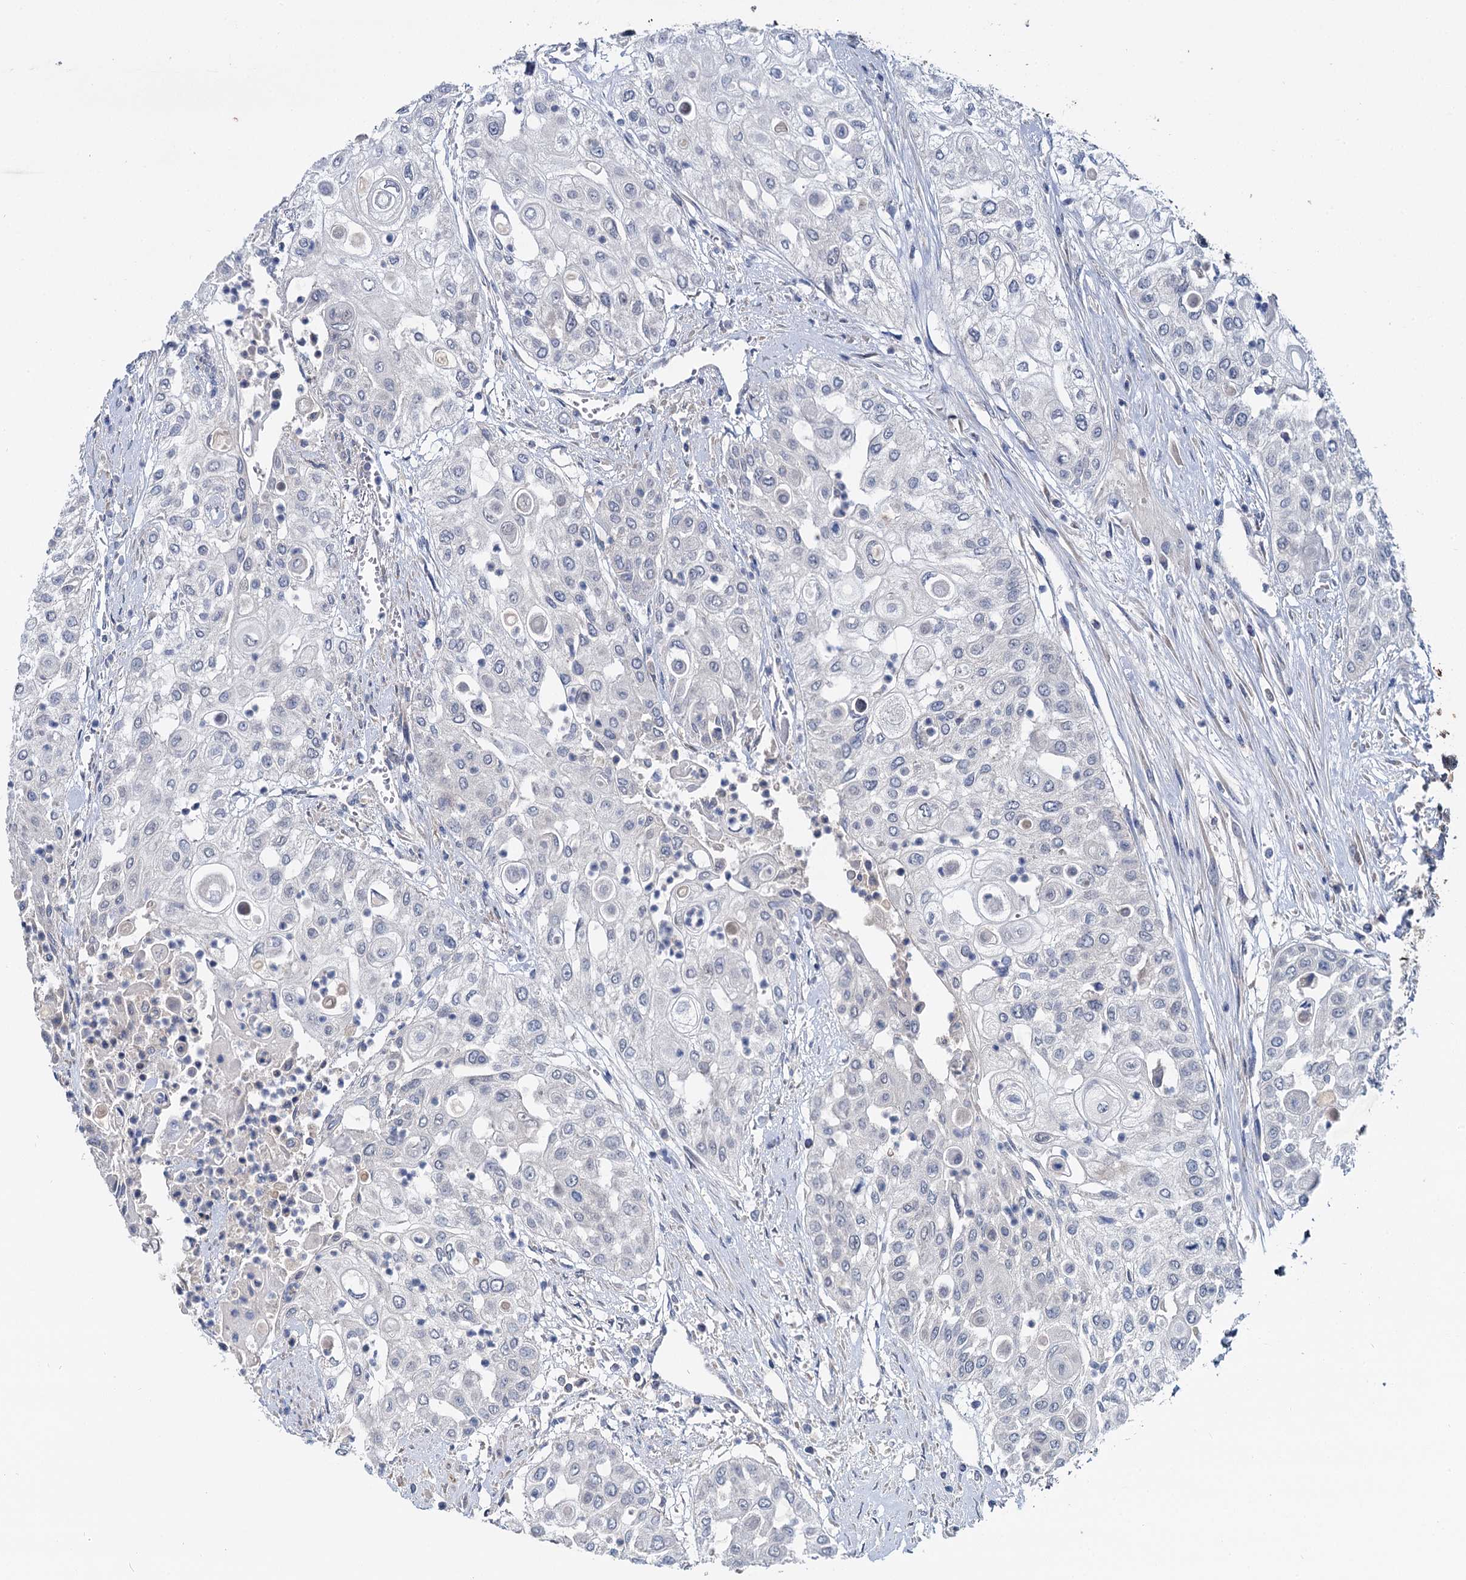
{"staining": {"intensity": "negative", "quantity": "none", "location": "none"}, "tissue": "urothelial cancer", "cell_type": "Tumor cells", "image_type": "cancer", "snomed": [{"axis": "morphology", "description": "Urothelial carcinoma, High grade"}, {"axis": "topography", "description": "Urinary bladder"}], "caption": "This photomicrograph is of urothelial carcinoma (high-grade) stained with immunohistochemistry (IHC) to label a protein in brown with the nuclei are counter-stained blue. There is no staining in tumor cells.", "gene": "ANKRD42", "patient": {"sex": "female", "age": 79}}